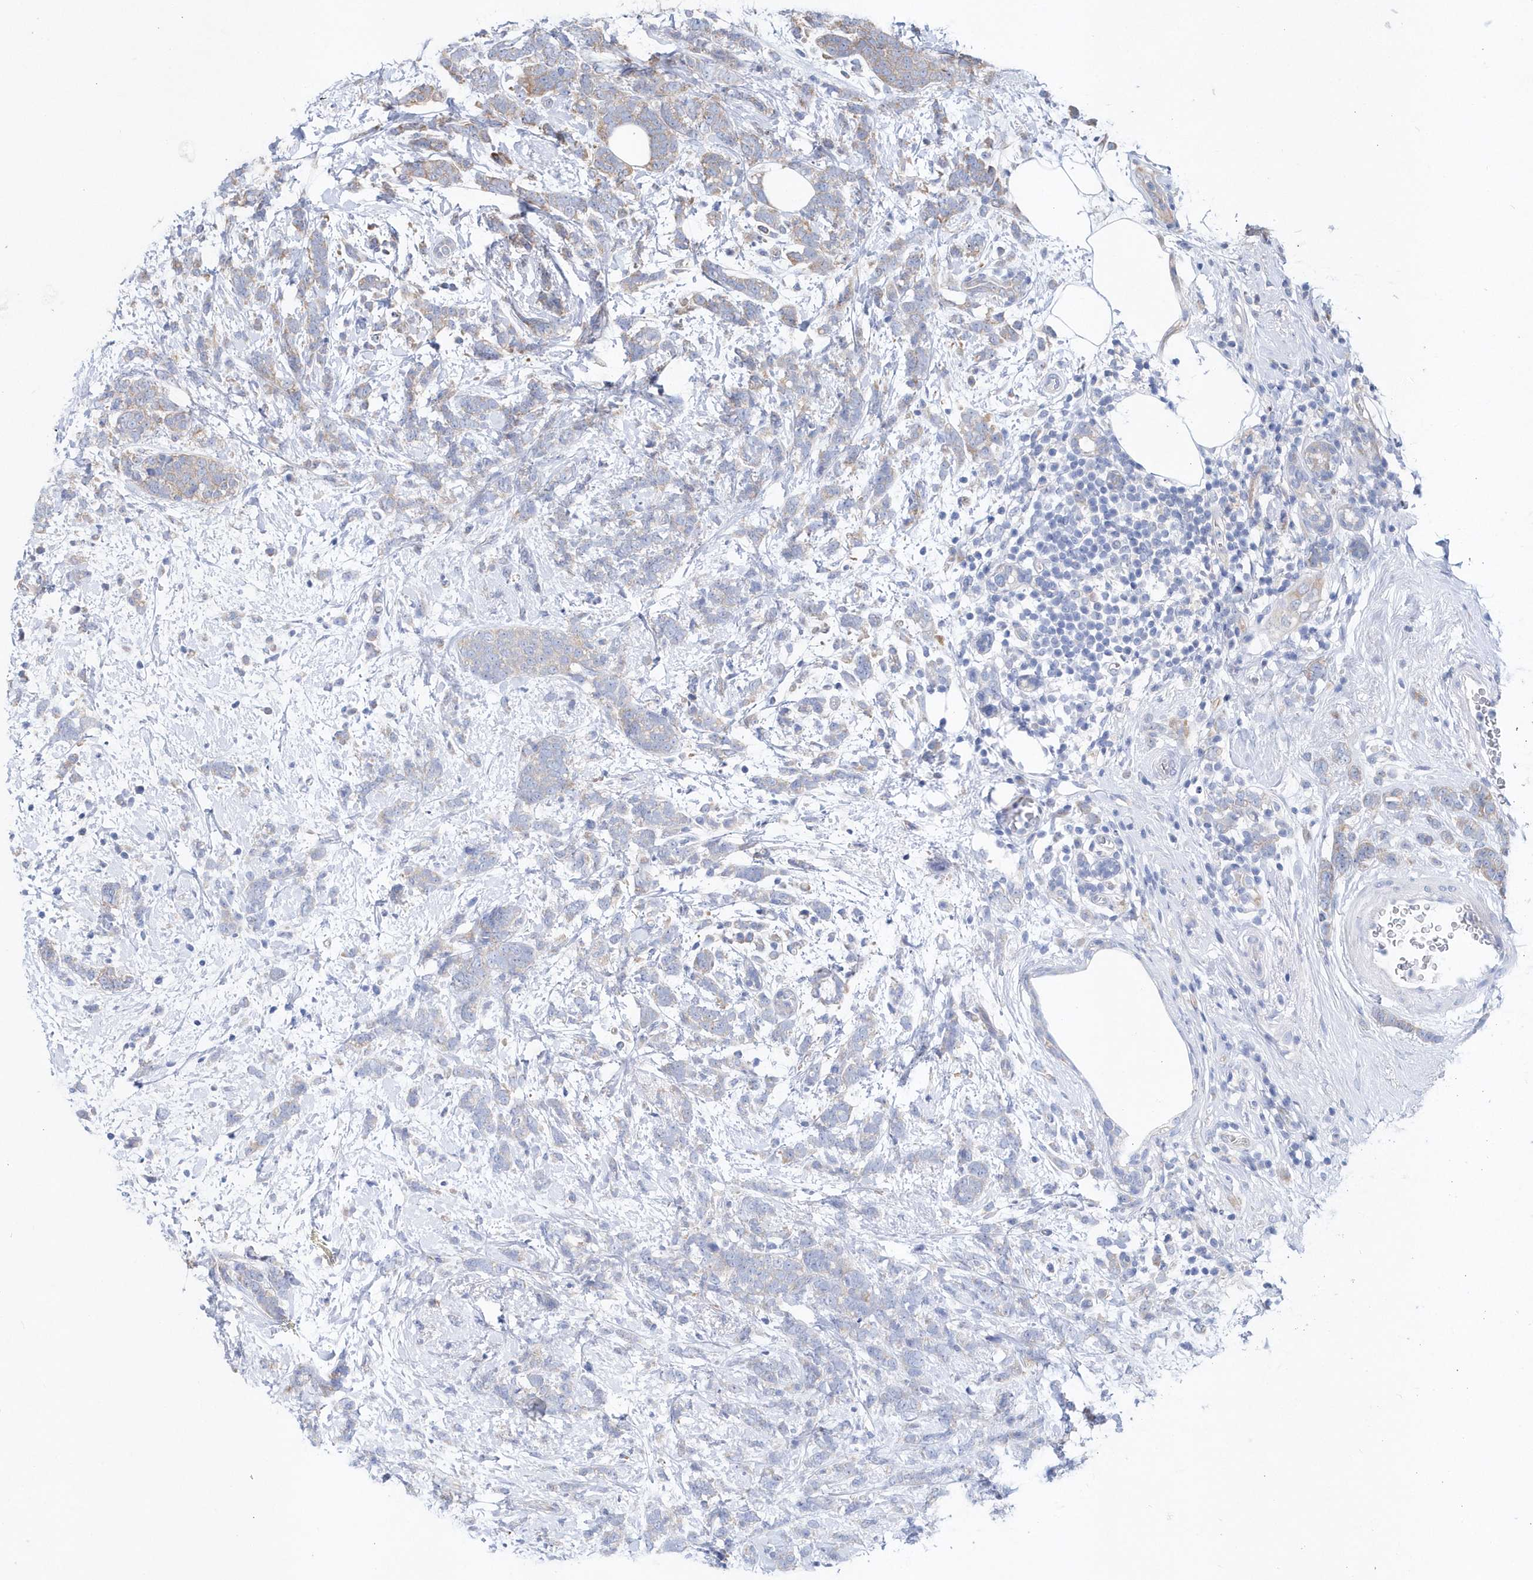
{"staining": {"intensity": "weak", "quantity": "<25%", "location": "cytoplasmic/membranous"}, "tissue": "breast cancer", "cell_type": "Tumor cells", "image_type": "cancer", "snomed": [{"axis": "morphology", "description": "Lobular carcinoma"}, {"axis": "topography", "description": "Breast"}], "caption": "Immunohistochemical staining of breast cancer (lobular carcinoma) exhibits no significant expression in tumor cells.", "gene": "JKAMP", "patient": {"sex": "female", "age": 58}}